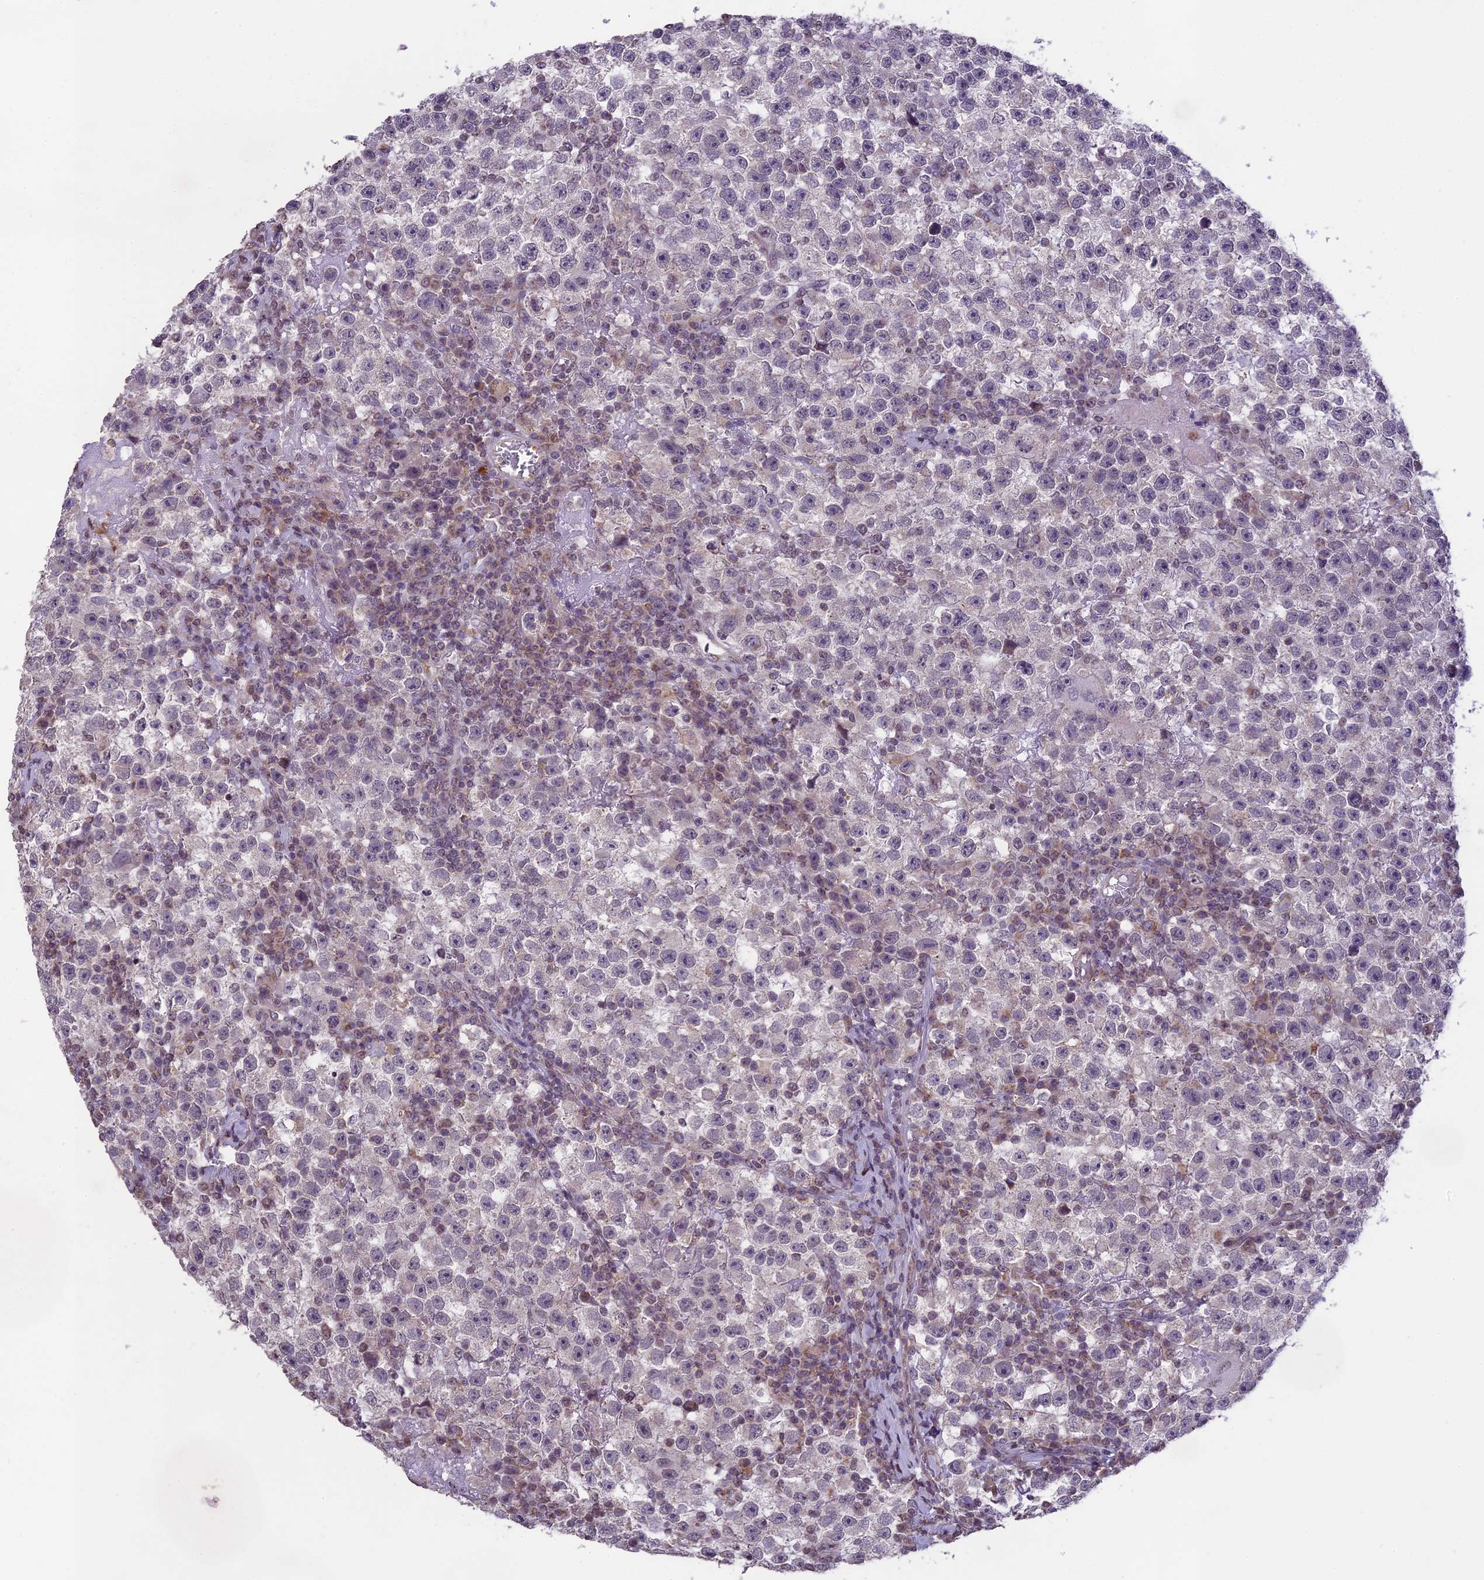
{"staining": {"intensity": "negative", "quantity": "none", "location": "none"}, "tissue": "testis cancer", "cell_type": "Tumor cells", "image_type": "cancer", "snomed": [{"axis": "morphology", "description": "Seminoma, NOS"}, {"axis": "topography", "description": "Testis"}], "caption": "There is no significant expression in tumor cells of testis cancer (seminoma).", "gene": "ERG28", "patient": {"sex": "male", "age": 22}}